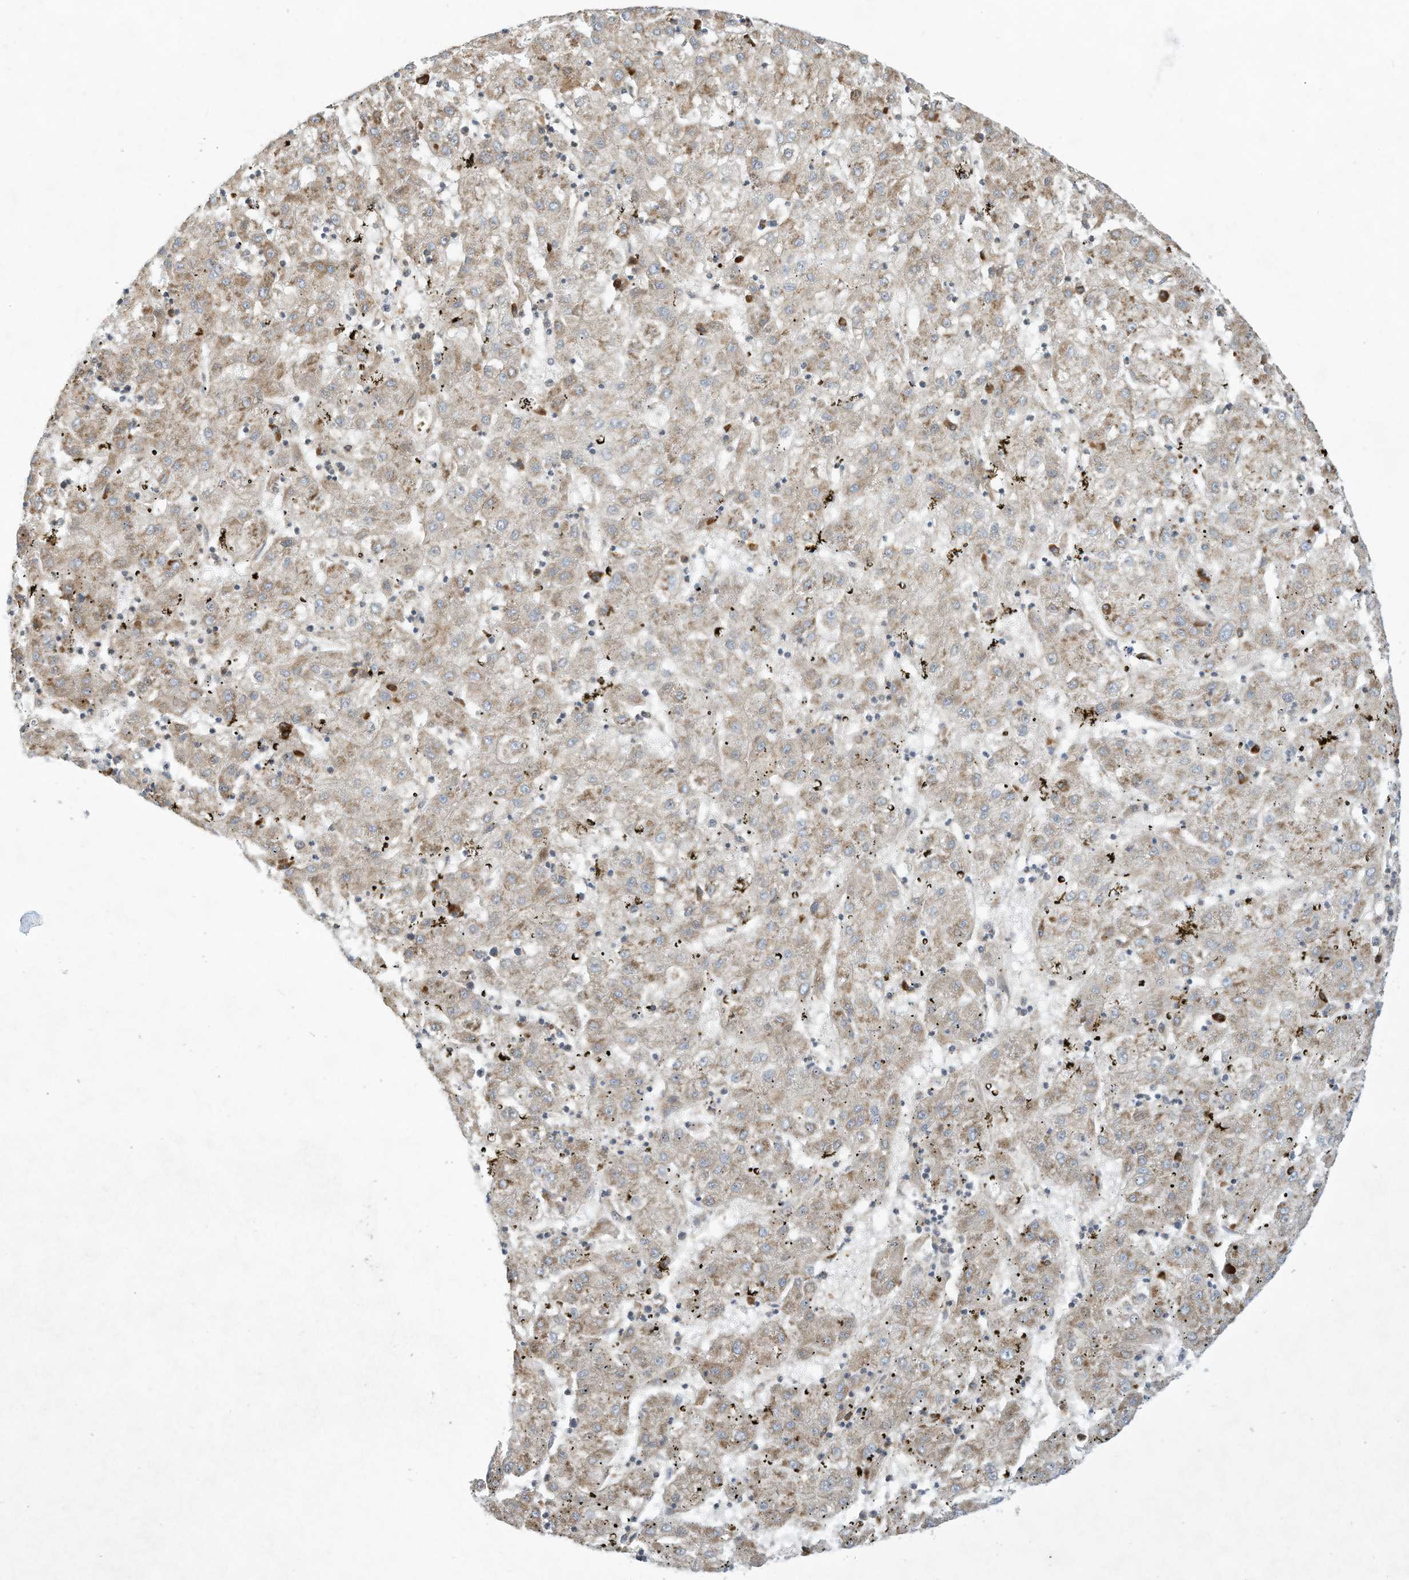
{"staining": {"intensity": "moderate", "quantity": "25%-75%", "location": "cytoplasmic/membranous"}, "tissue": "liver cancer", "cell_type": "Tumor cells", "image_type": "cancer", "snomed": [{"axis": "morphology", "description": "Carcinoma, Hepatocellular, NOS"}, {"axis": "topography", "description": "Liver"}], "caption": "The micrograph shows a brown stain indicating the presence of a protein in the cytoplasmic/membranous of tumor cells in liver cancer (hepatocellular carcinoma).", "gene": "DDIT4", "patient": {"sex": "male", "age": 72}}